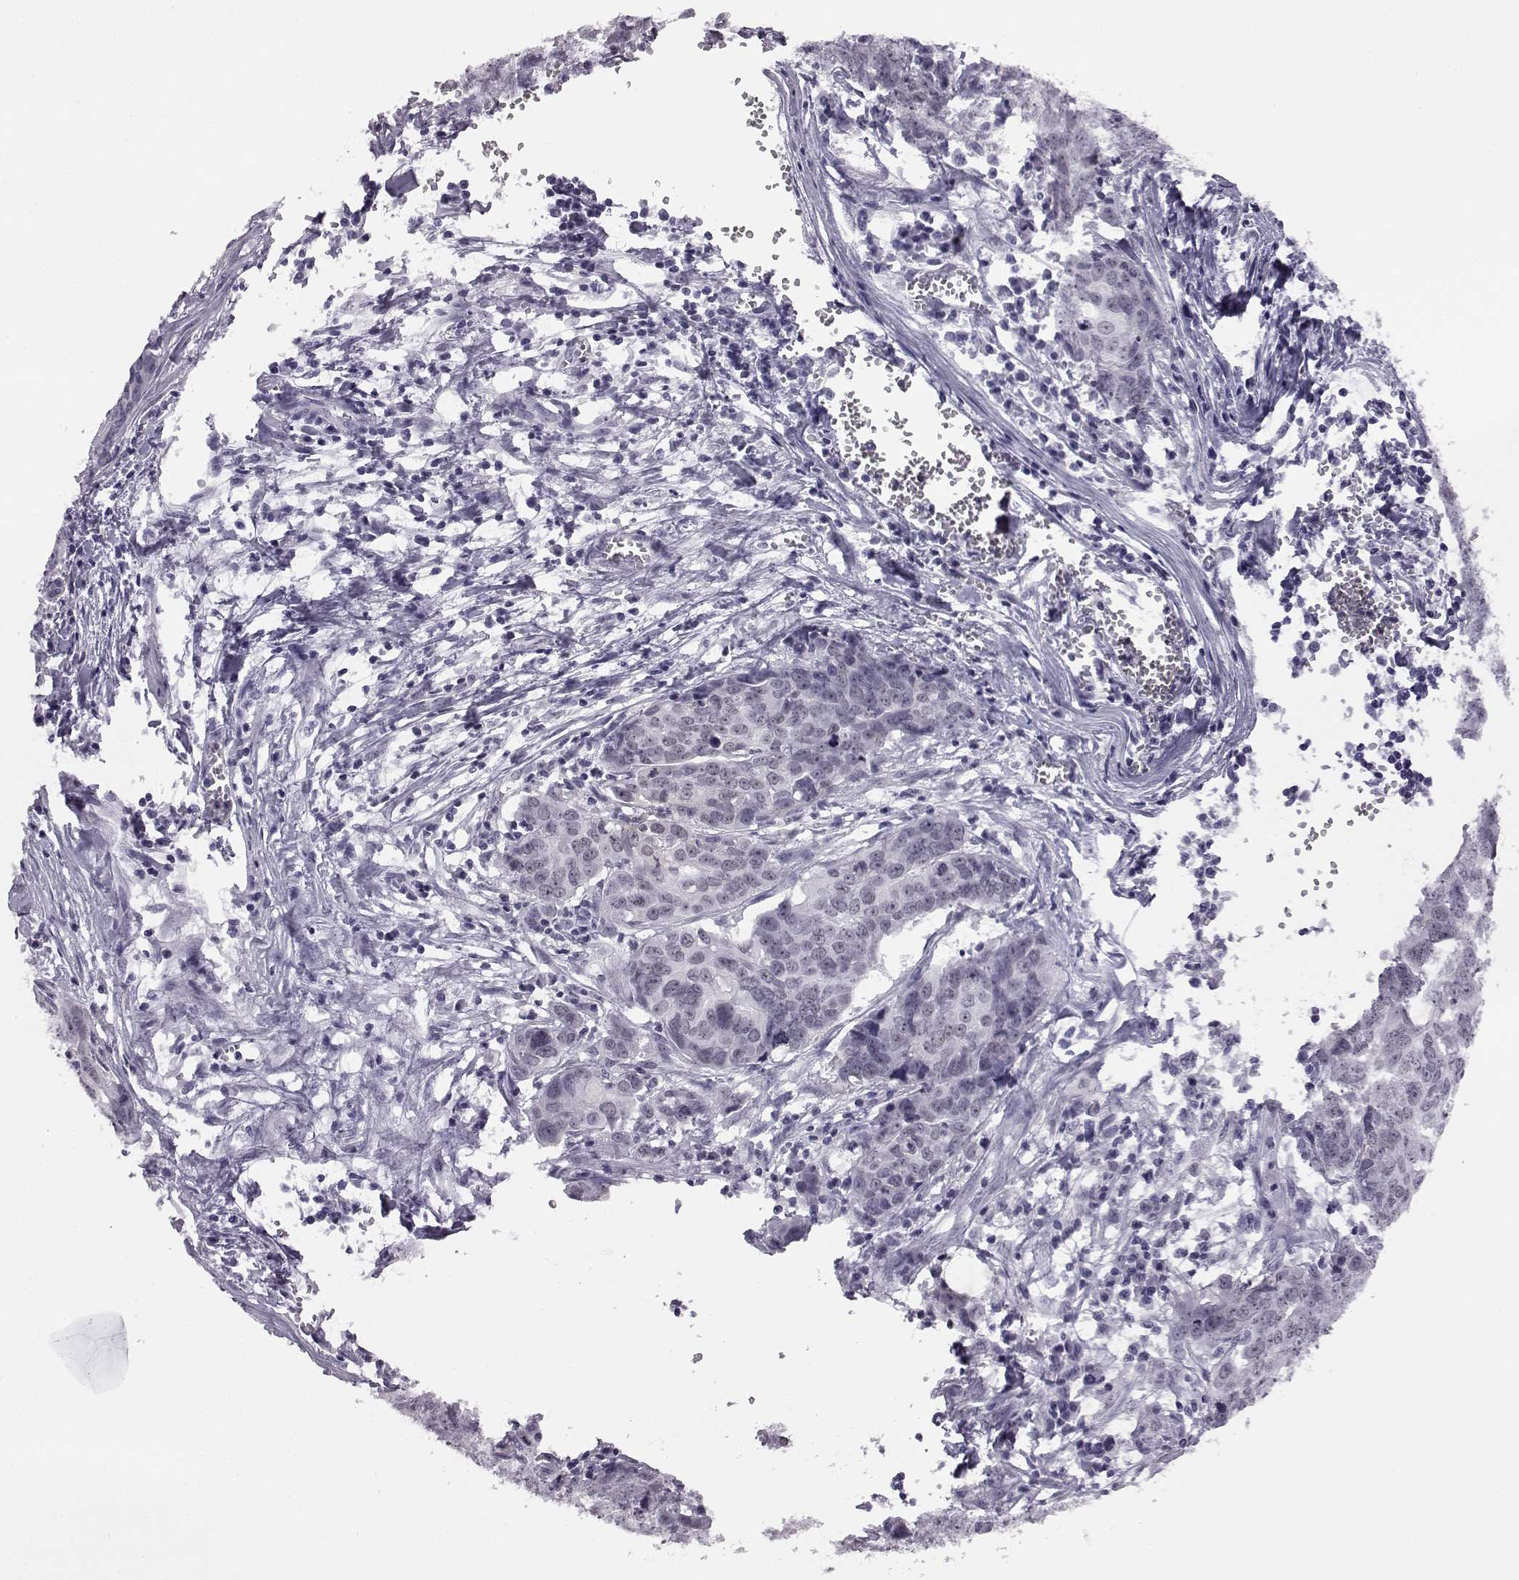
{"staining": {"intensity": "negative", "quantity": "none", "location": "none"}, "tissue": "ovarian cancer", "cell_type": "Tumor cells", "image_type": "cancer", "snomed": [{"axis": "morphology", "description": "Carcinoma, endometroid"}, {"axis": "topography", "description": "Ovary"}], "caption": "Immunohistochemical staining of human ovarian cancer displays no significant positivity in tumor cells.", "gene": "ADGRG2", "patient": {"sex": "female", "age": 78}}